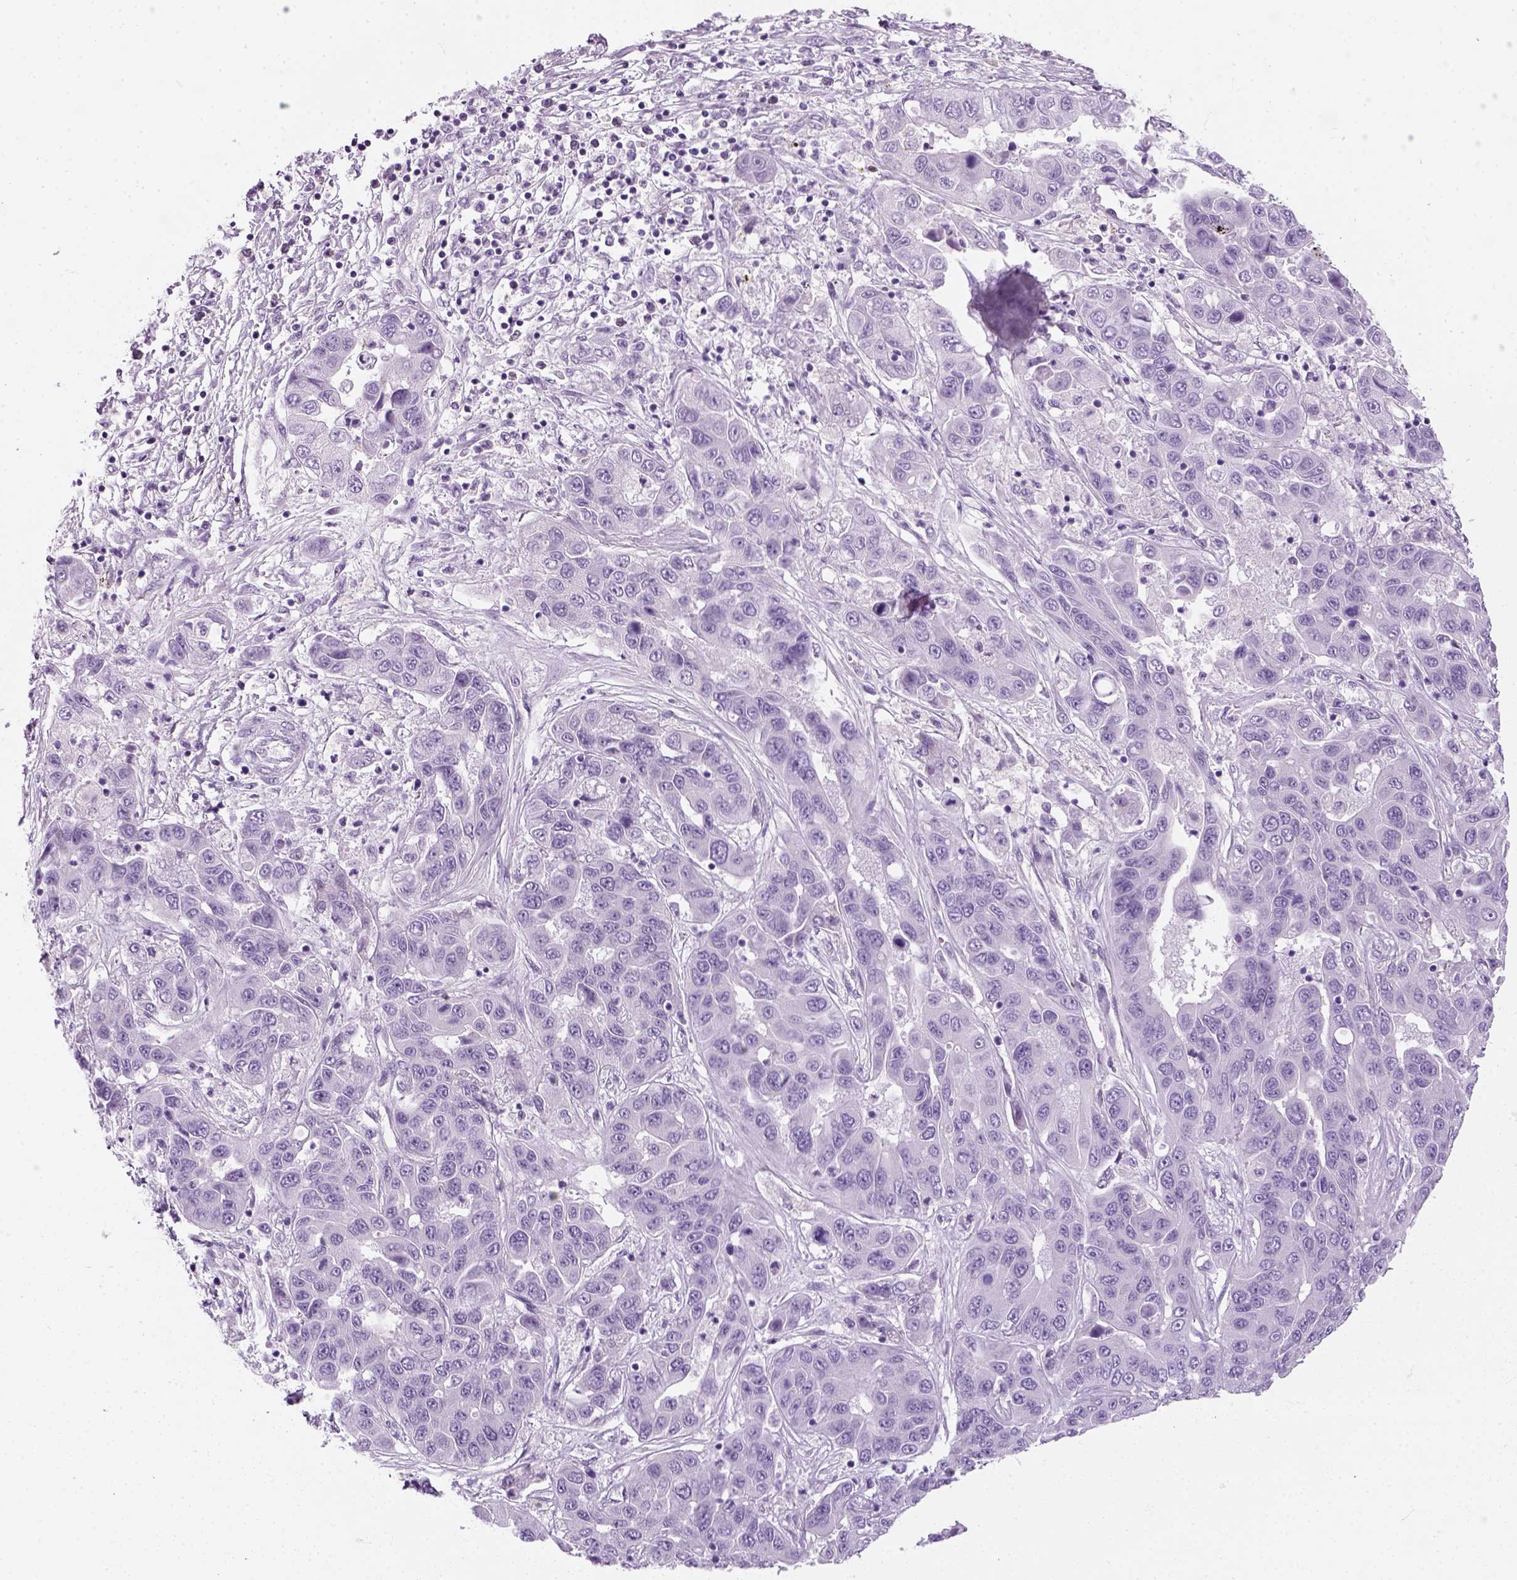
{"staining": {"intensity": "negative", "quantity": "none", "location": "none"}, "tissue": "liver cancer", "cell_type": "Tumor cells", "image_type": "cancer", "snomed": [{"axis": "morphology", "description": "Cholangiocarcinoma"}, {"axis": "topography", "description": "Liver"}], "caption": "There is no significant expression in tumor cells of liver cancer (cholangiocarcinoma).", "gene": "SLC12A5", "patient": {"sex": "female", "age": 52}}